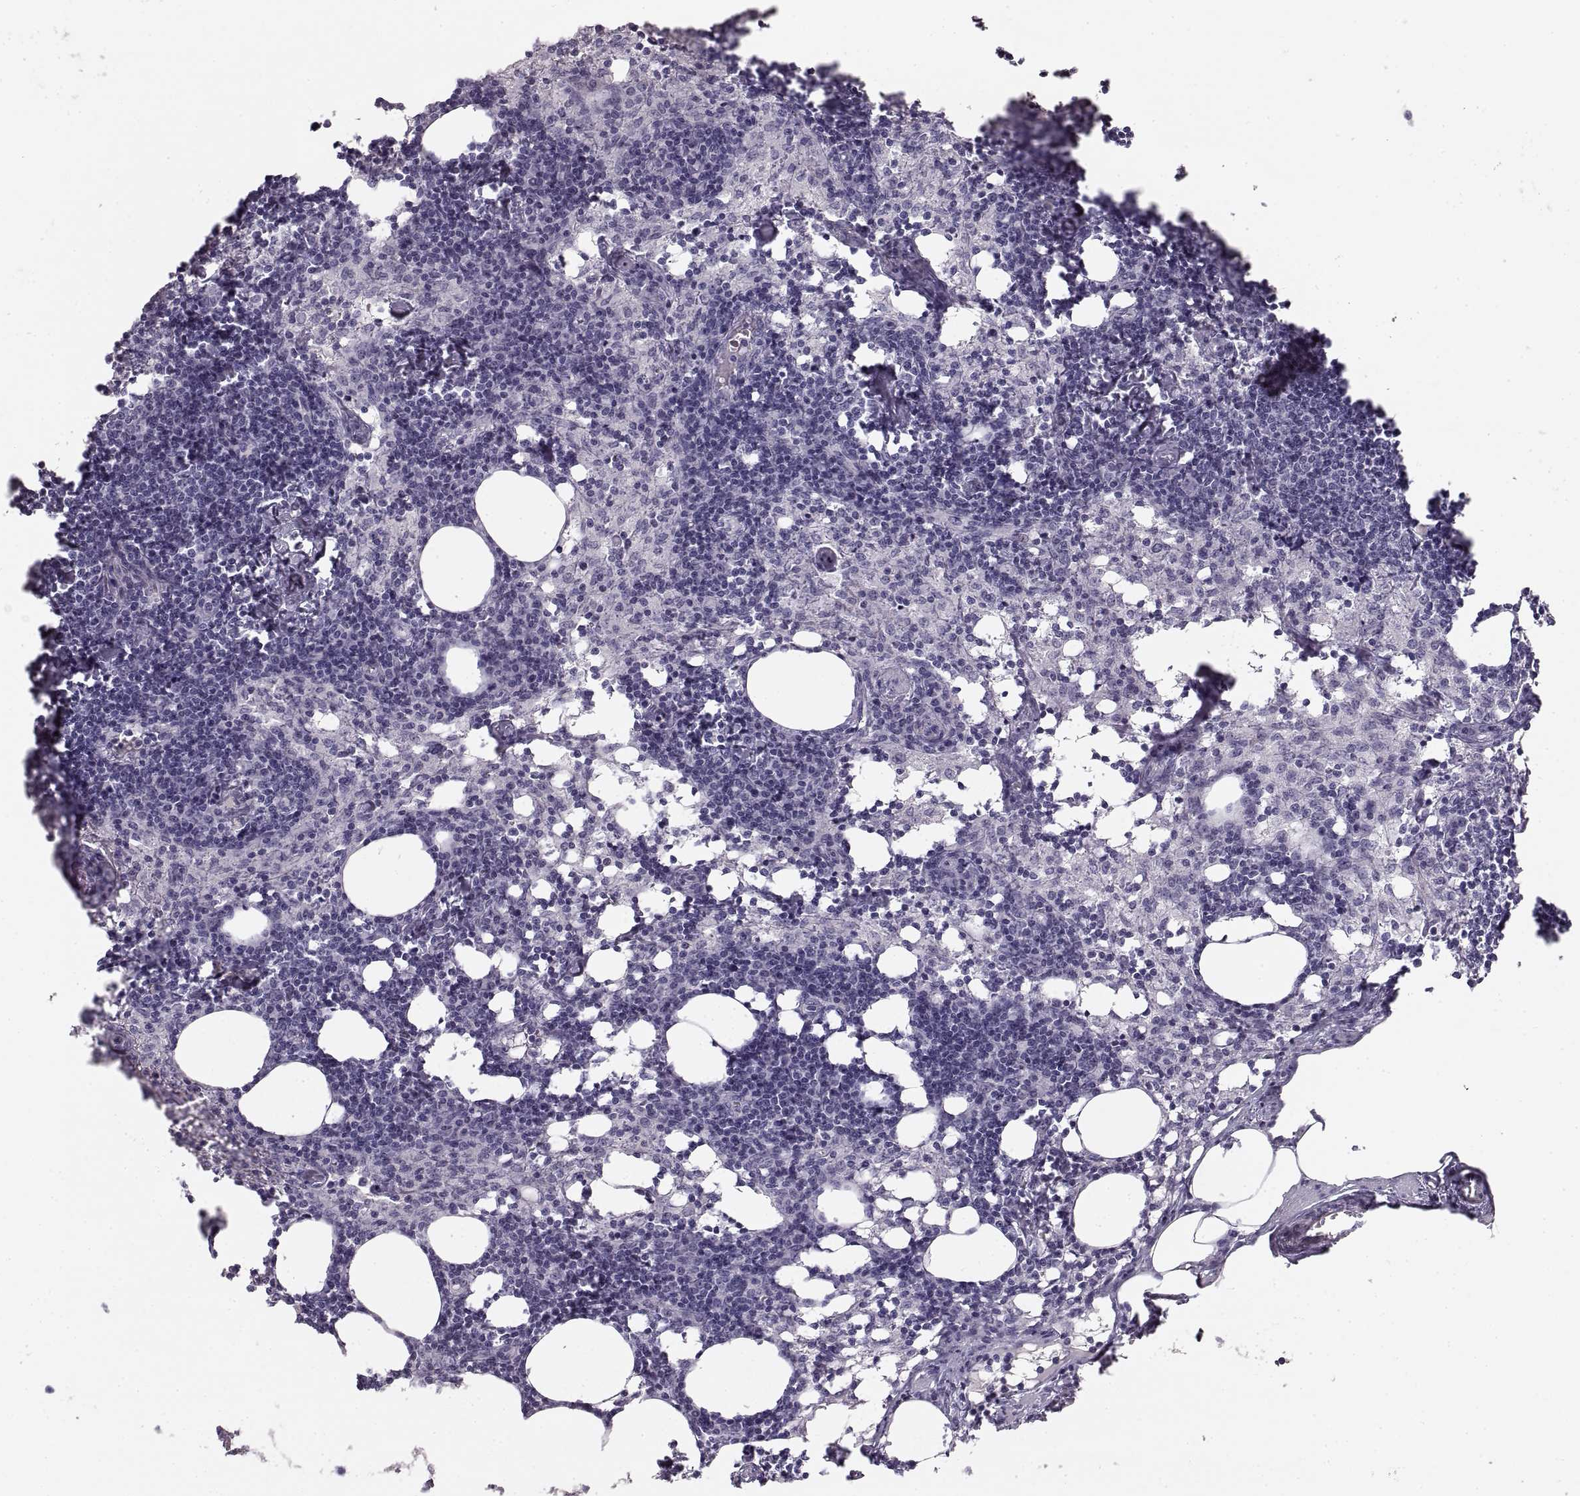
{"staining": {"intensity": "negative", "quantity": "none", "location": "none"}, "tissue": "lymph node", "cell_type": "Germinal center cells", "image_type": "normal", "snomed": [{"axis": "morphology", "description": "Normal tissue, NOS"}, {"axis": "topography", "description": "Lymph node"}], "caption": "Germinal center cells are negative for brown protein staining in benign lymph node. (DAB (3,3'-diaminobenzidine) IHC visualized using brightfield microscopy, high magnification).", "gene": "CRYAA", "patient": {"sex": "female", "age": 52}}